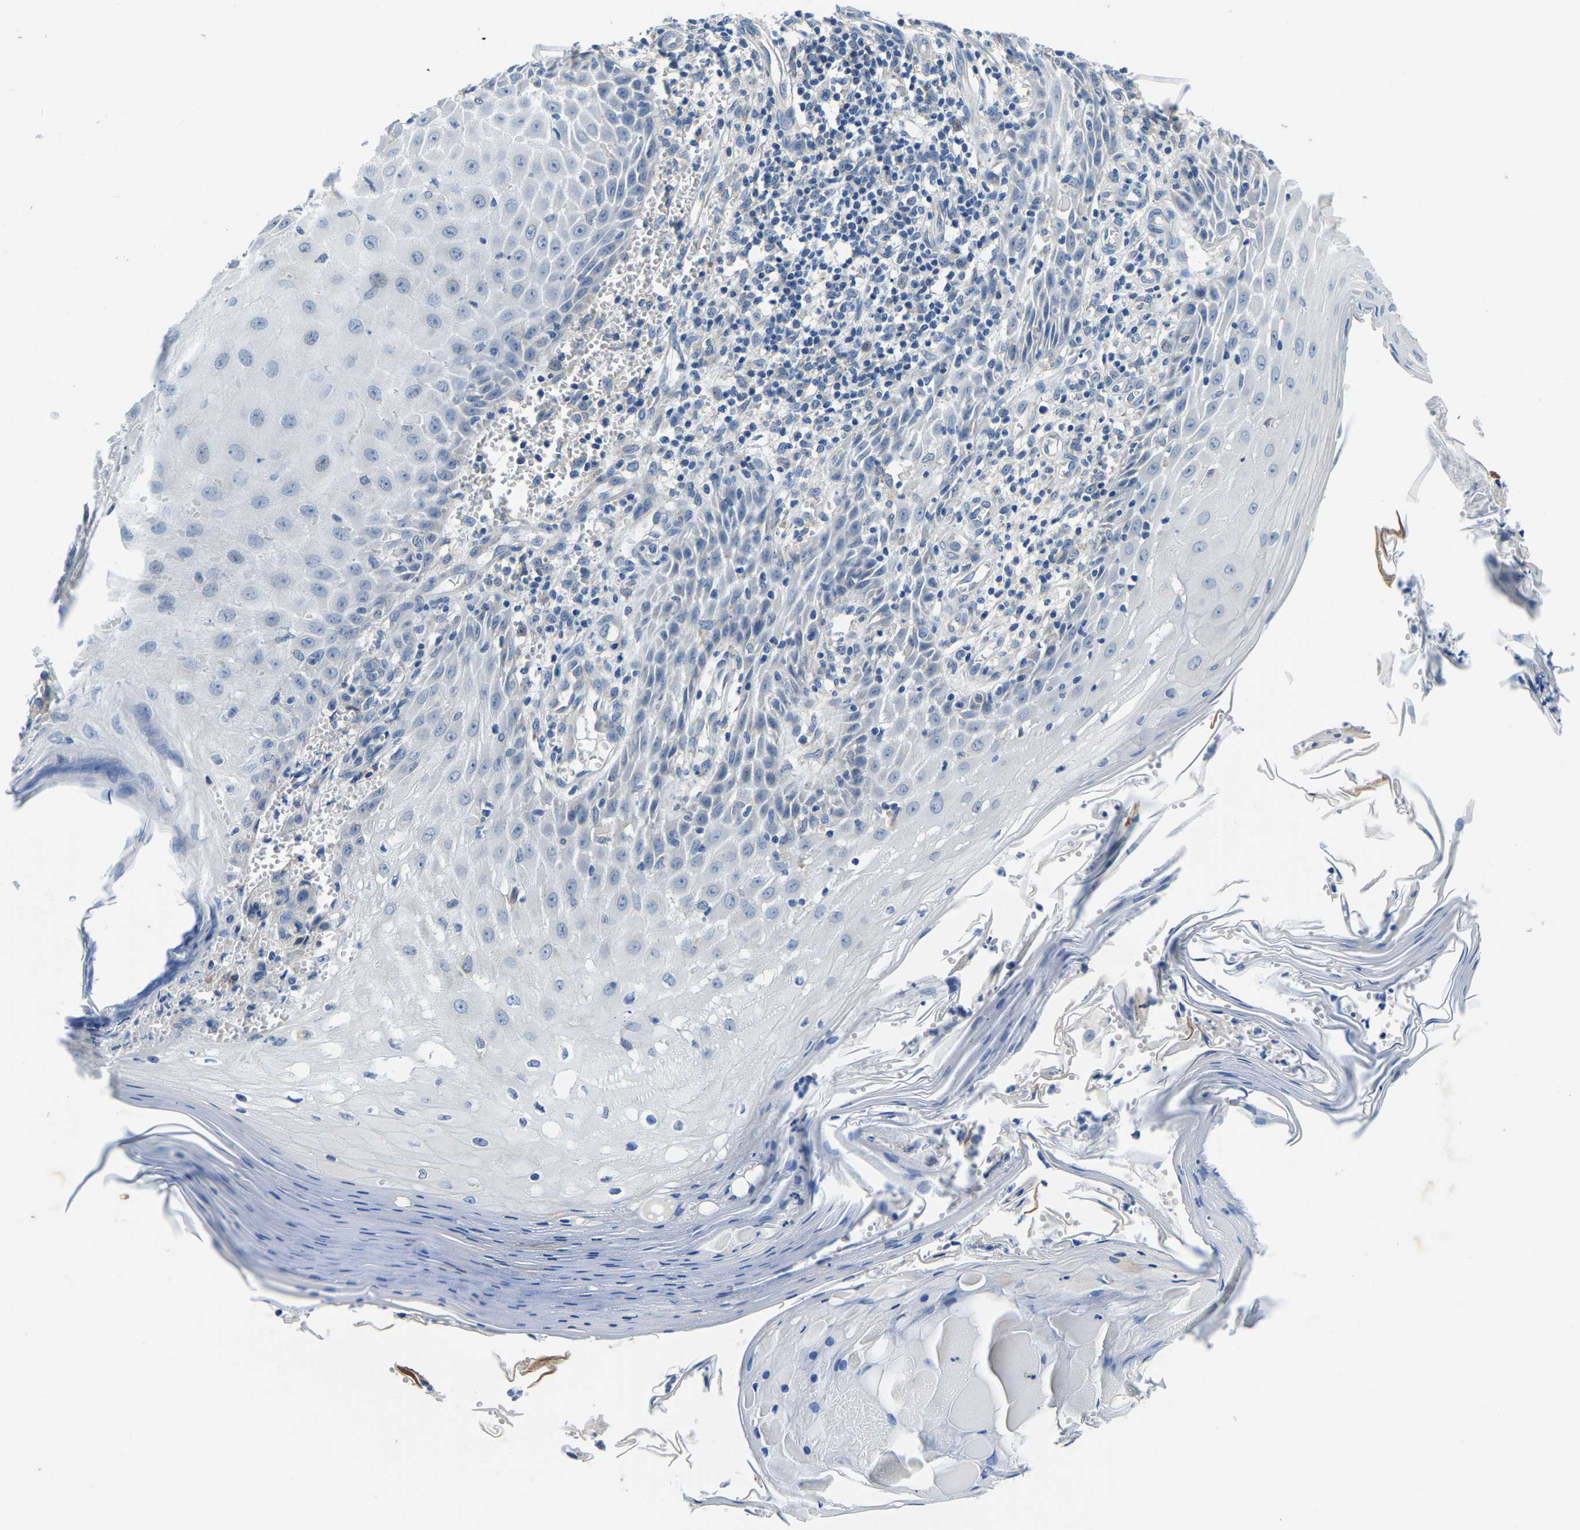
{"staining": {"intensity": "negative", "quantity": "none", "location": "none"}, "tissue": "skin cancer", "cell_type": "Tumor cells", "image_type": "cancer", "snomed": [{"axis": "morphology", "description": "Squamous cell carcinoma, NOS"}, {"axis": "topography", "description": "Skin"}], "caption": "An IHC image of skin cancer (squamous cell carcinoma) is shown. There is no staining in tumor cells of skin cancer (squamous cell carcinoma). (Immunohistochemistry (ihc), brightfield microscopy, high magnification).", "gene": "LIAS", "patient": {"sex": "female", "age": 73}}